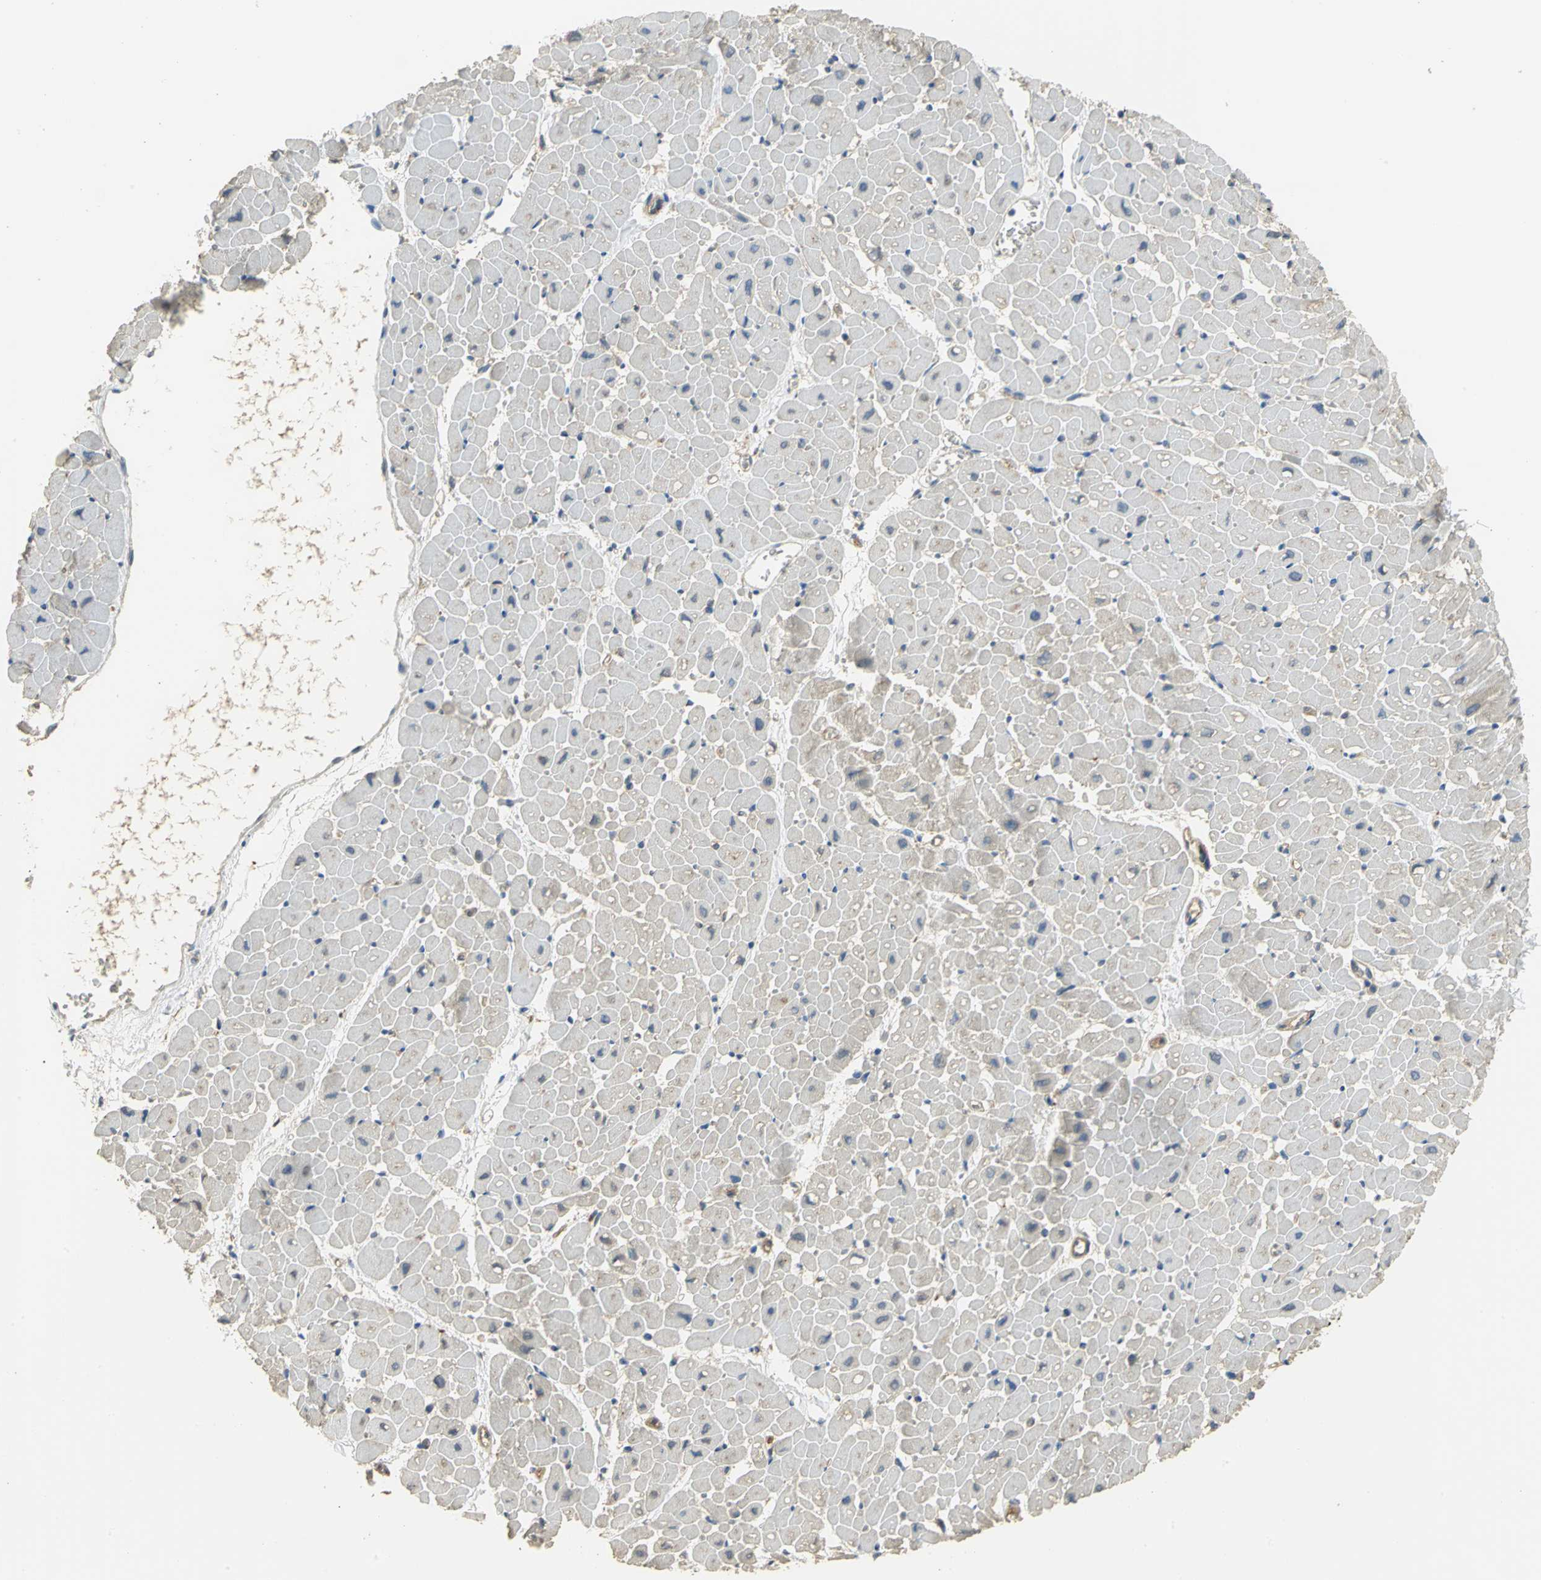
{"staining": {"intensity": "negative", "quantity": "none", "location": "none"}, "tissue": "heart muscle", "cell_type": "Cardiomyocytes", "image_type": "normal", "snomed": [{"axis": "morphology", "description": "Normal tissue, NOS"}, {"axis": "topography", "description": "Heart"}], "caption": "An immunohistochemistry (IHC) image of unremarkable heart muscle is shown. There is no staining in cardiomyocytes of heart muscle. The staining was performed using DAB (3,3'-diaminobenzidine) to visualize the protein expression in brown, while the nuclei were stained in blue with hematoxylin (Magnification: 20x).", "gene": "DIAPH2", "patient": {"sex": "male", "age": 45}}